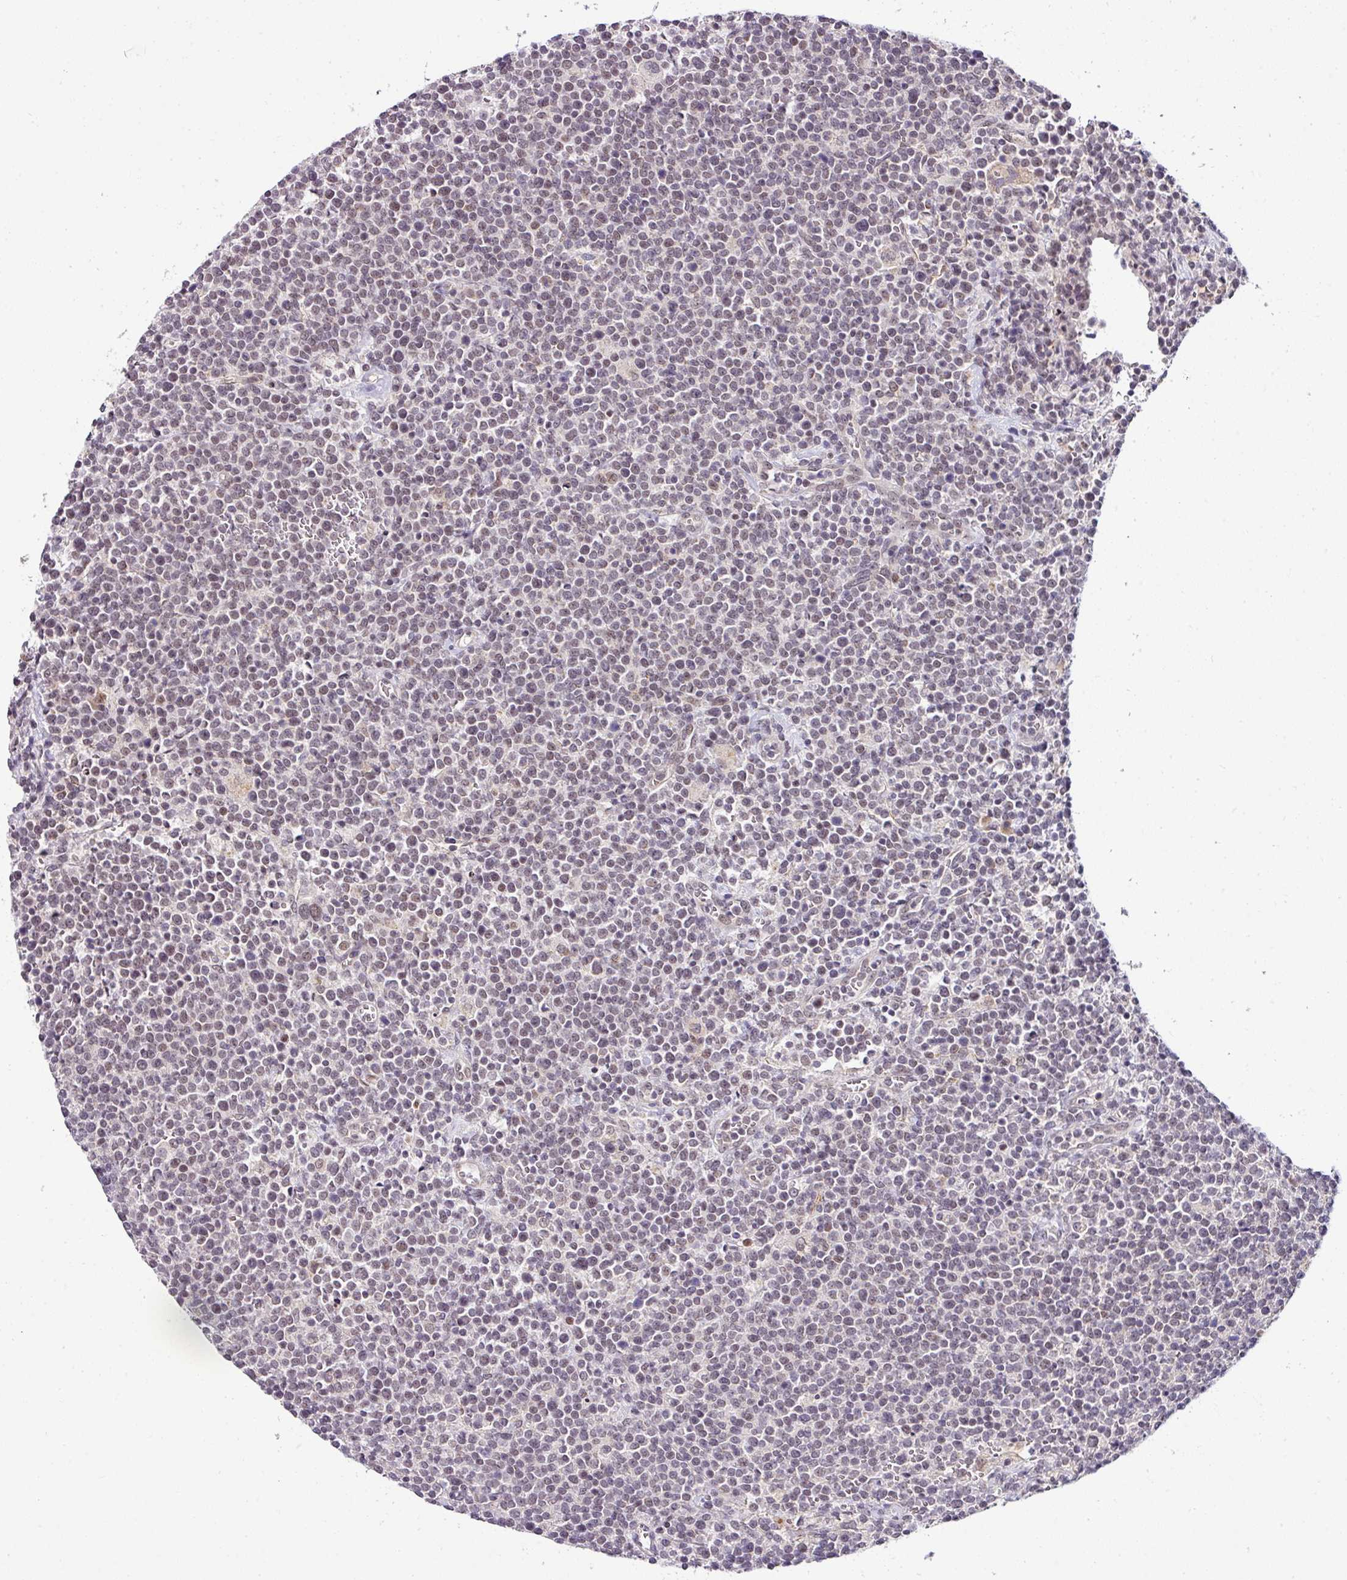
{"staining": {"intensity": "negative", "quantity": "none", "location": "none"}, "tissue": "lymphoma", "cell_type": "Tumor cells", "image_type": "cancer", "snomed": [{"axis": "morphology", "description": "Malignant lymphoma, non-Hodgkin's type, High grade"}, {"axis": "topography", "description": "Lymph node"}], "caption": "Immunohistochemical staining of lymphoma exhibits no significant staining in tumor cells.", "gene": "NAPSA", "patient": {"sex": "male", "age": 61}}